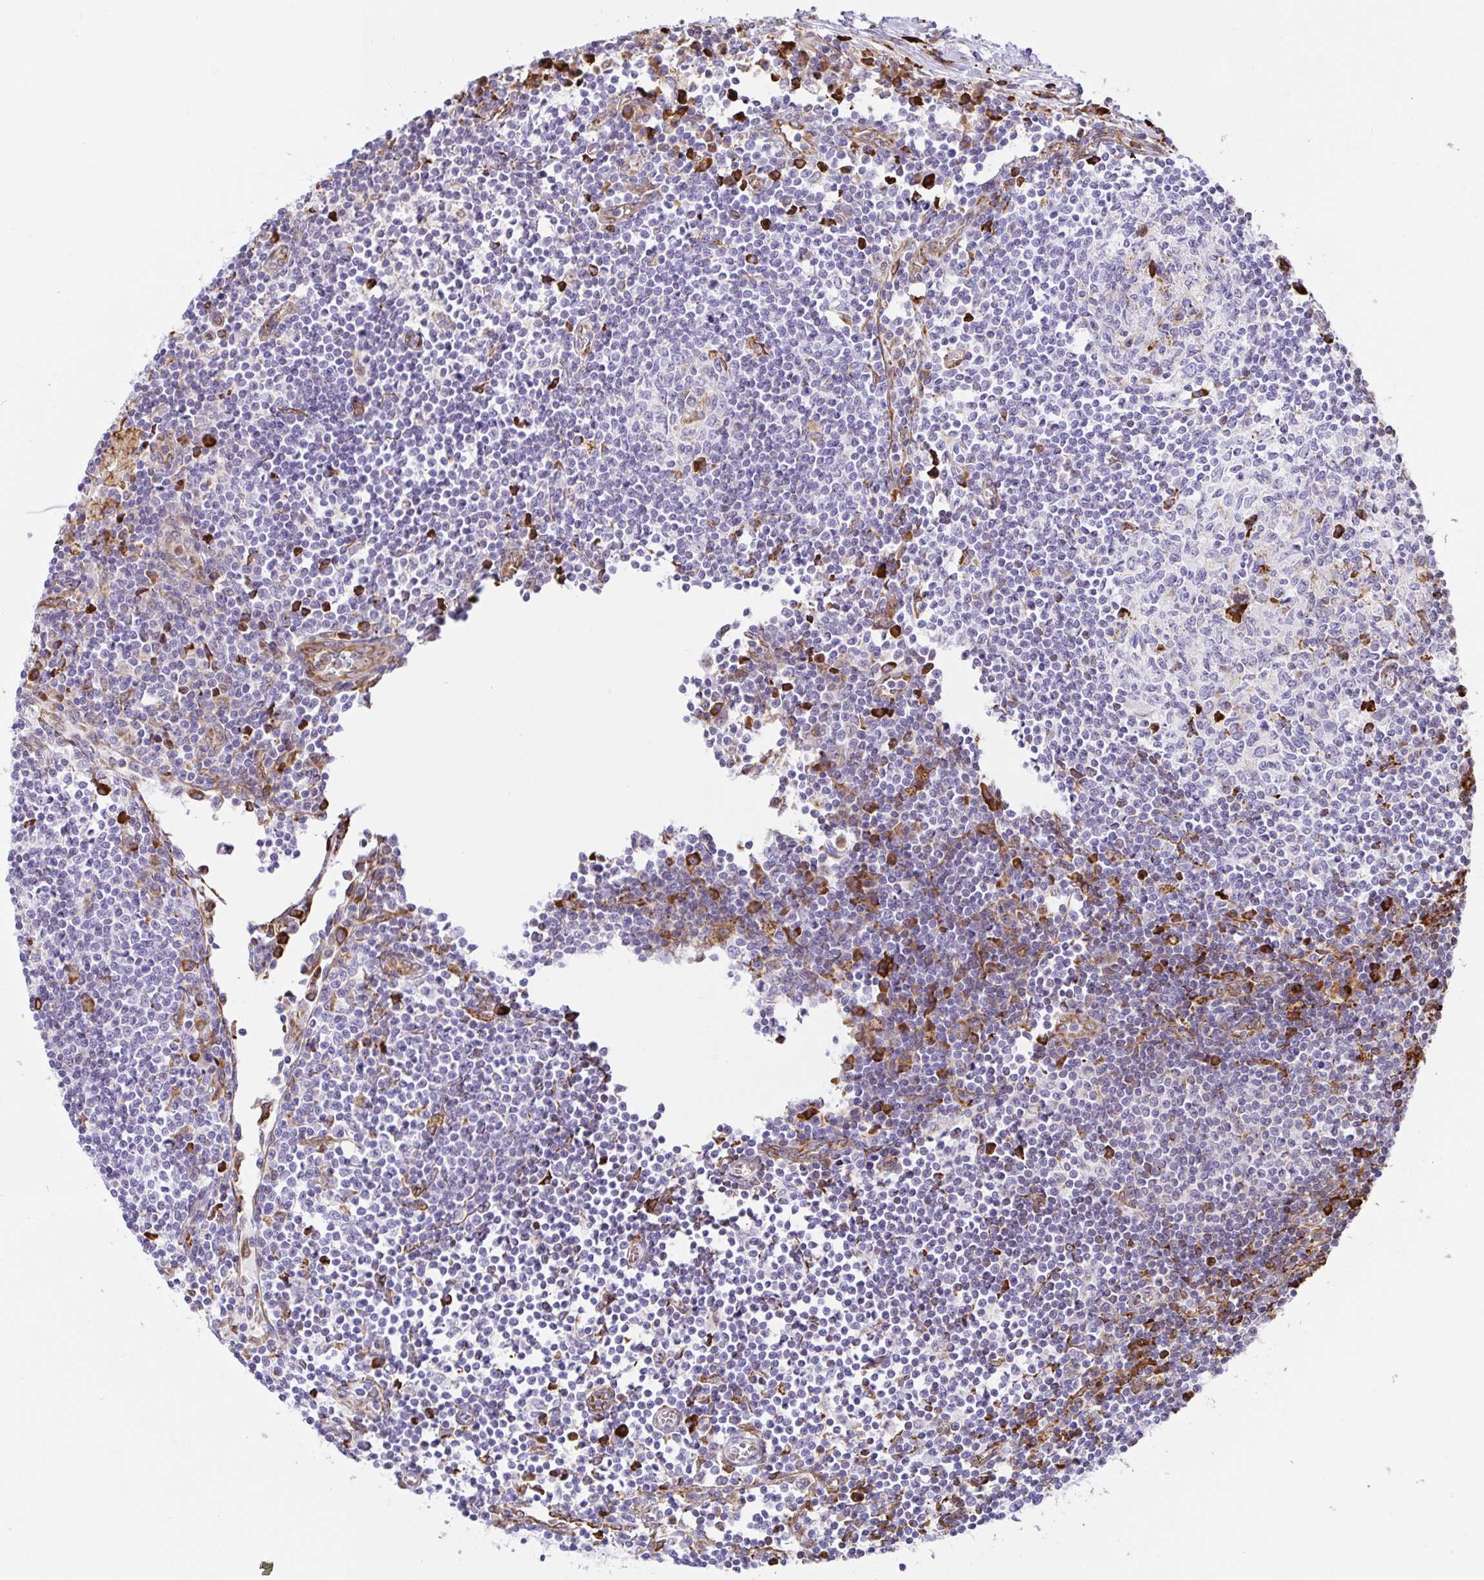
{"staining": {"intensity": "strong", "quantity": "<25%", "location": "cytoplasmic/membranous"}, "tissue": "lymph node", "cell_type": "Germinal center cells", "image_type": "normal", "snomed": [{"axis": "morphology", "description": "Normal tissue, NOS"}, {"axis": "topography", "description": "Lymph node"}], "caption": "Unremarkable lymph node was stained to show a protein in brown. There is medium levels of strong cytoplasmic/membranous staining in about <25% of germinal center cells.", "gene": "CLGN", "patient": {"sex": "male", "age": 67}}